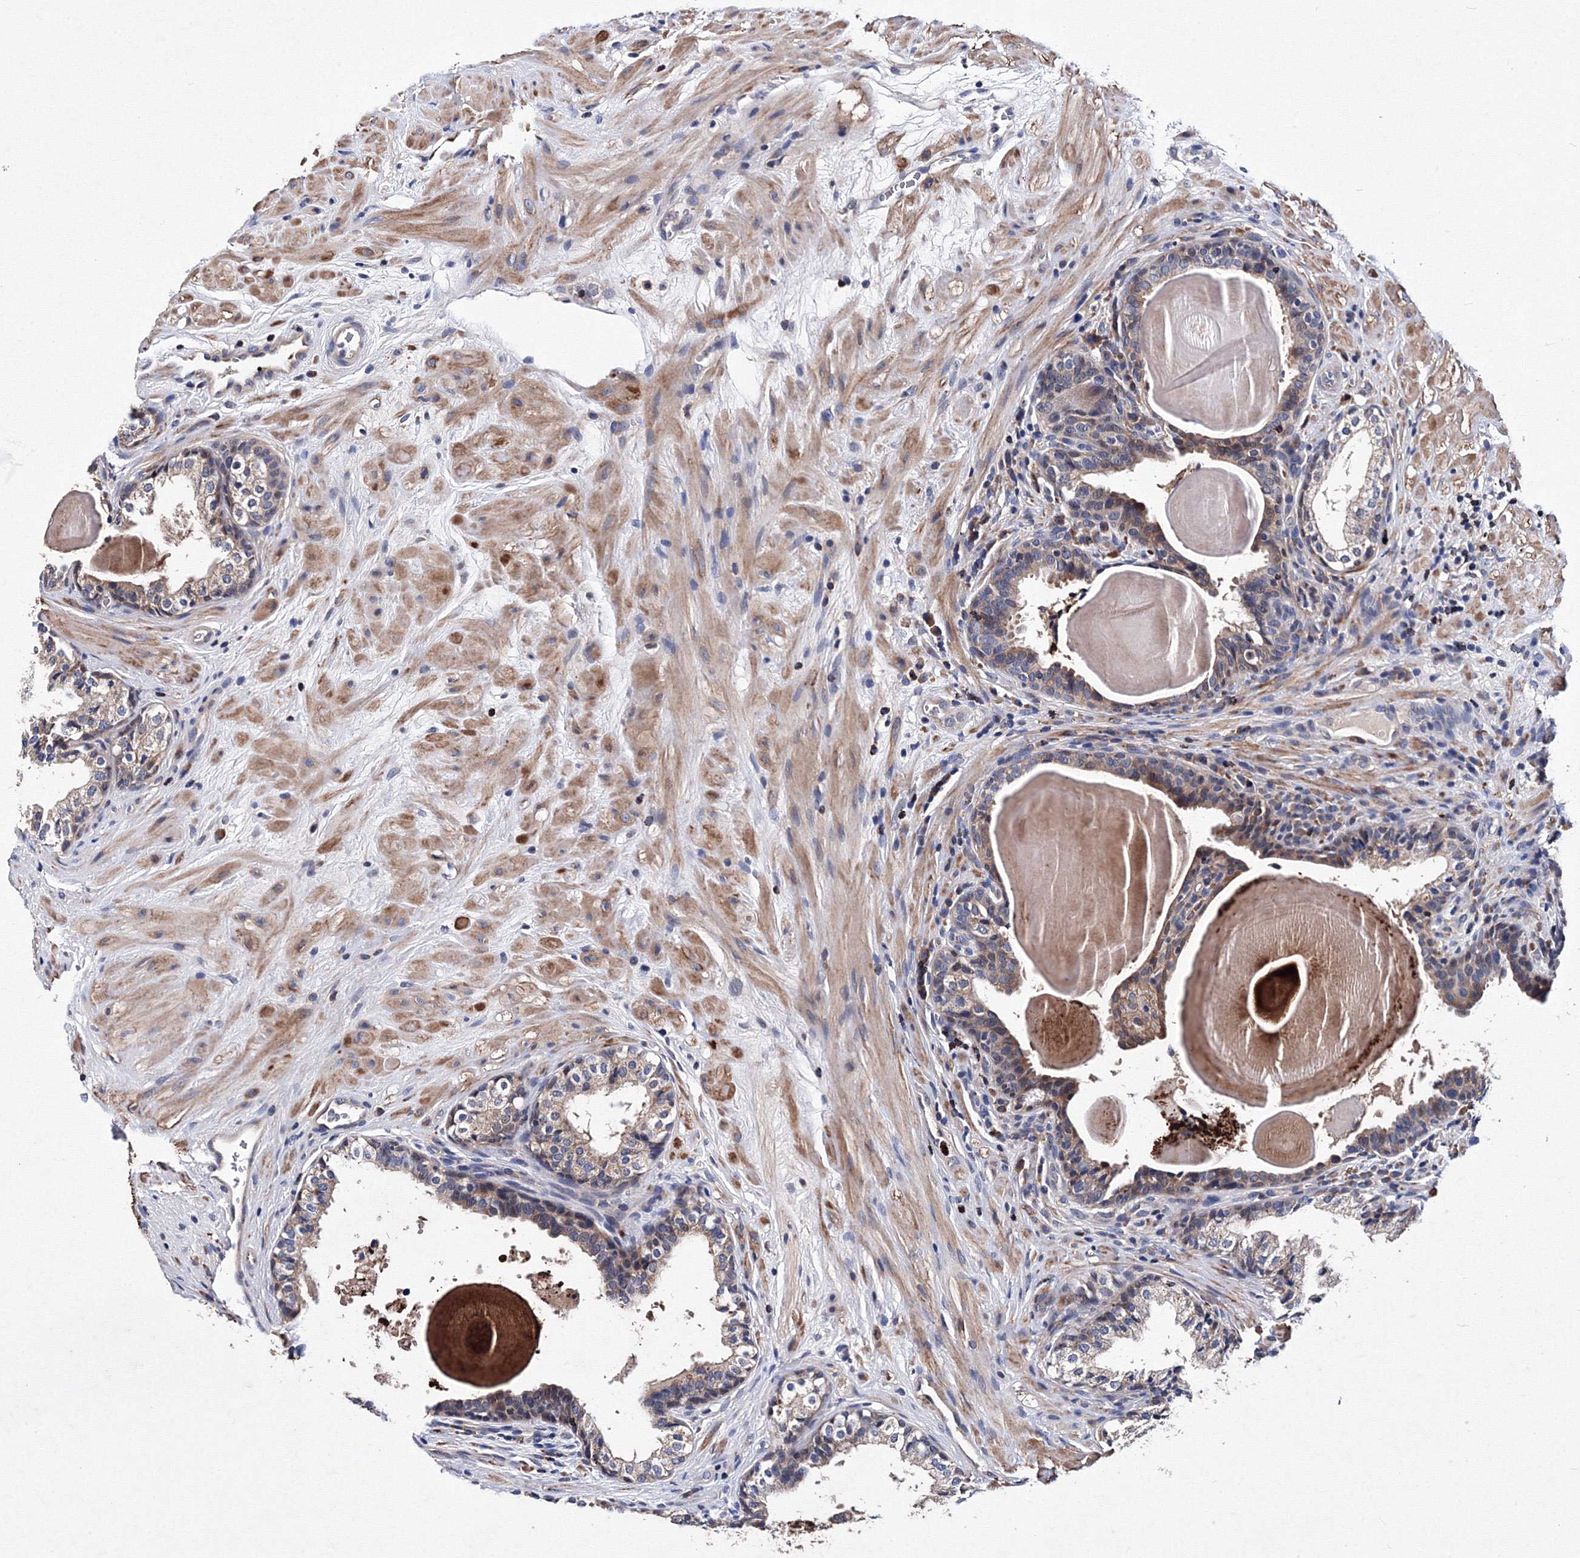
{"staining": {"intensity": "weak", "quantity": ">75%", "location": "cytoplasmic/membranous"}, "tissue": "prostate cancer", "cell_type": "Tumor cells", "image_type": "cancer", "snomed": [{"axis": "morphology", "description": "Adenocarcinoma, High grade"}, {"axis": "topography", "description": "Prostate"}], "caption": "An image of prostate cancer stained for a protein displays weak cytoplasmic/membranous brown staining in tumor cells.", "gene": "PHYKPL", "patient": {"sex": "male", "age": 56}}